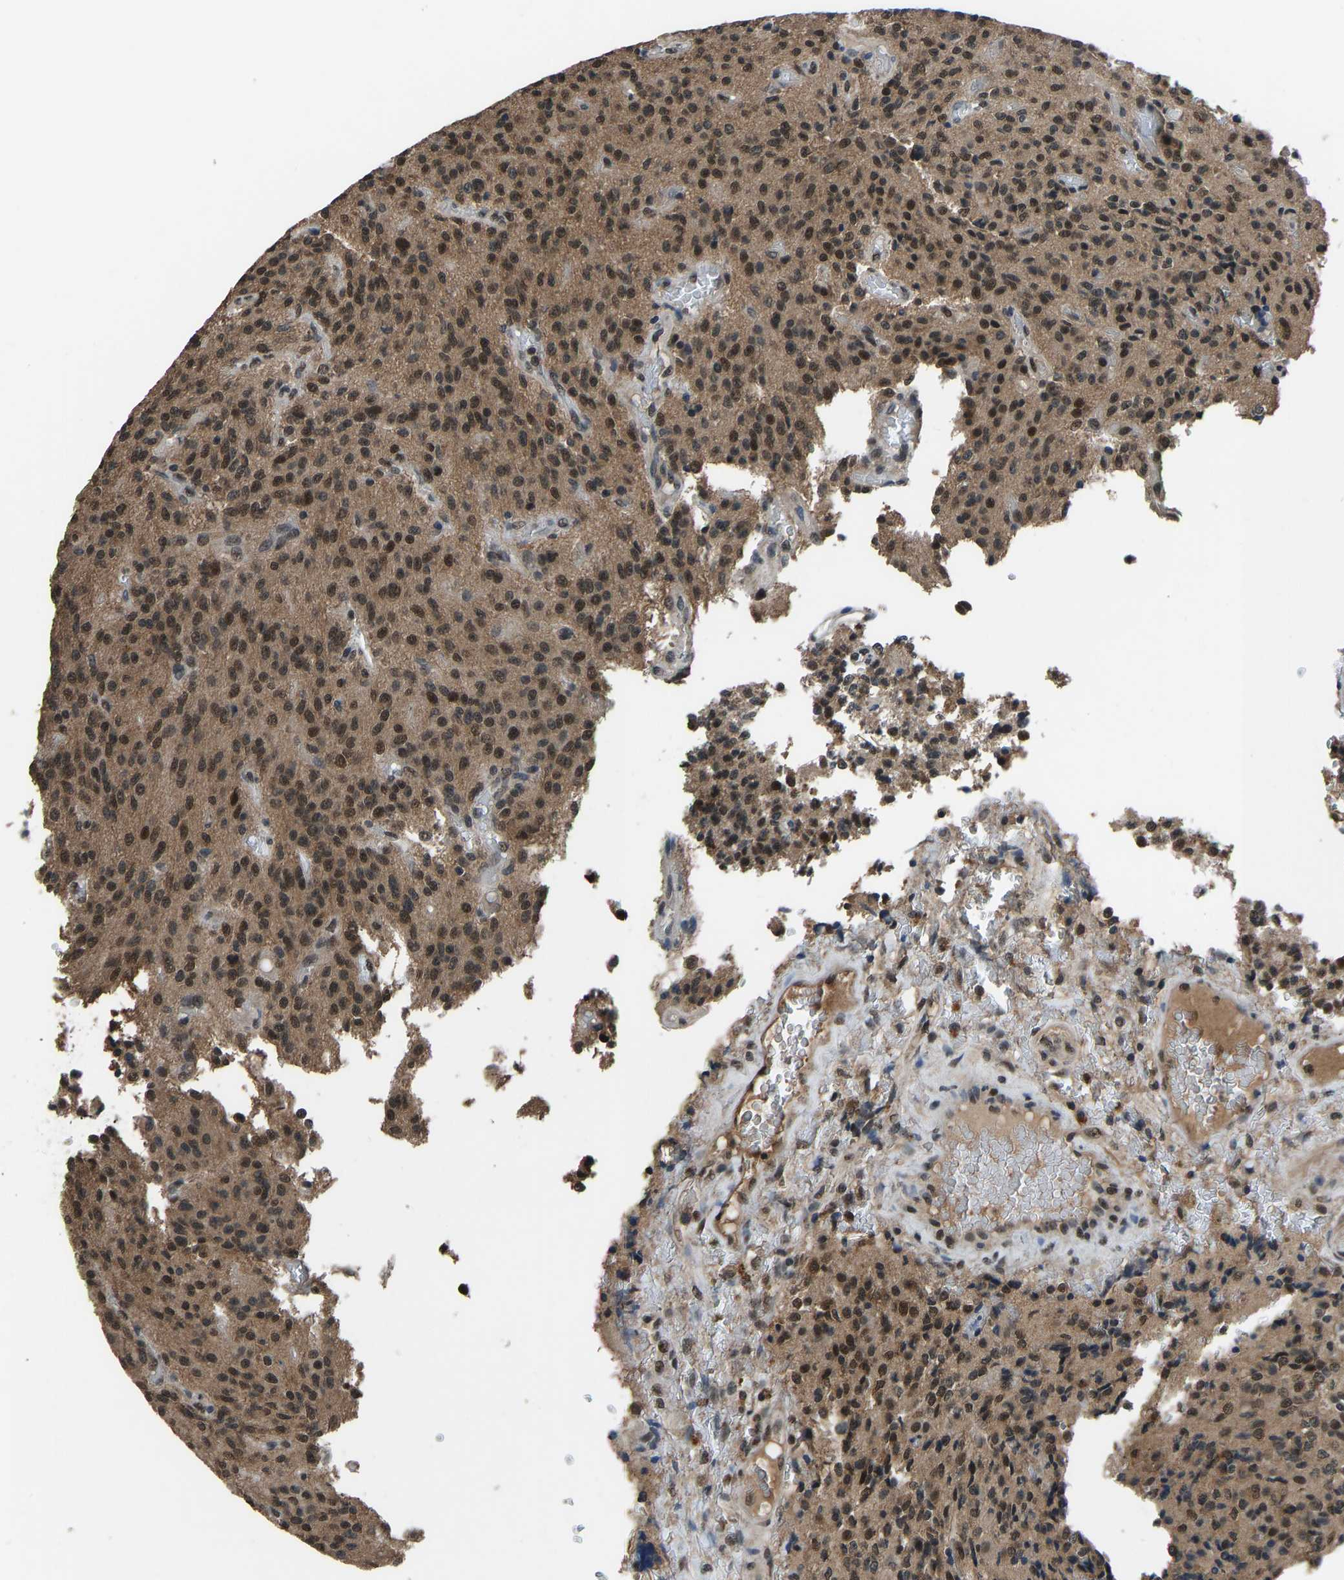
{"staining": {"intensity": "moderate", "quantity": ">75%", "location": "cytoplasmic/membranous,nuclear"}, "tissue": "glioma", "cell_type": "Tumor cells", "image_type": "cancer", "snomed": [{"axis": "morphology", "description": "Glioma, malignant, High grade"}, {"axis": "topography", "description": "Brain"}], "caption": "Human malignant glioma (high-grade) stained with a protein marker reveals moderate staining in tumor cells.", "gene": "TOX4", "patient": {"sex": "male", "age": 34}}